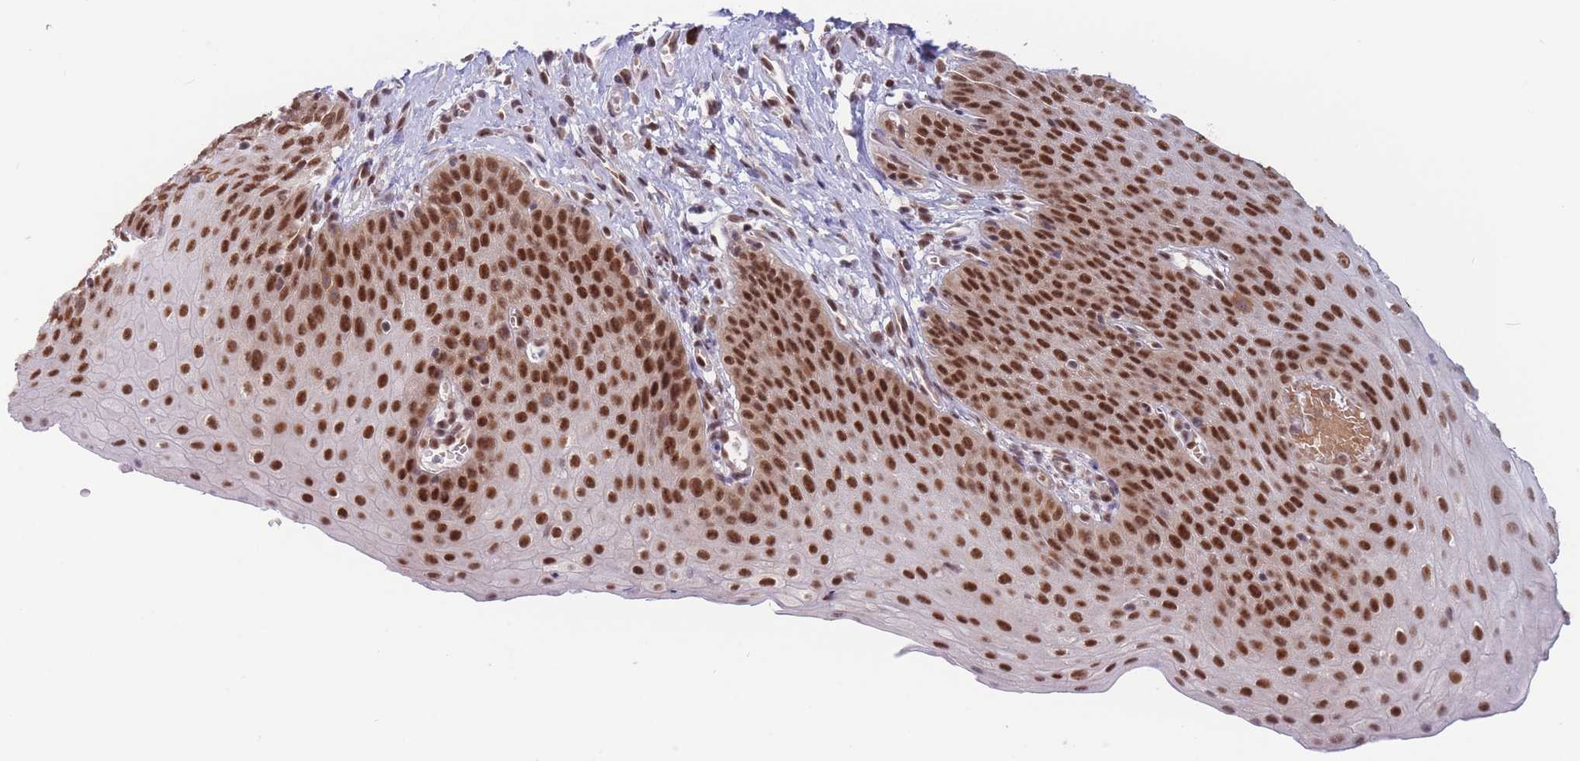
{"staining": {"intensity": "strong", "quantity": ">75%", "location": "nuclear"}, "tissue": "esophagus", "cell_type": "Squamous epithelial cells", "image_type": "normal", "snomed": [{"axis": "morphology", "description": "Normal tissue, NOS"}, {"axis": "topography", "description": "Esophagus"}], "caption": "A histopathology image of human esophagus stained for a protein displays strong nuclear brown staining in squamous epithelial cells.", "gene": "SMAD9", "patient": {"sex": "male", "age": 71}}